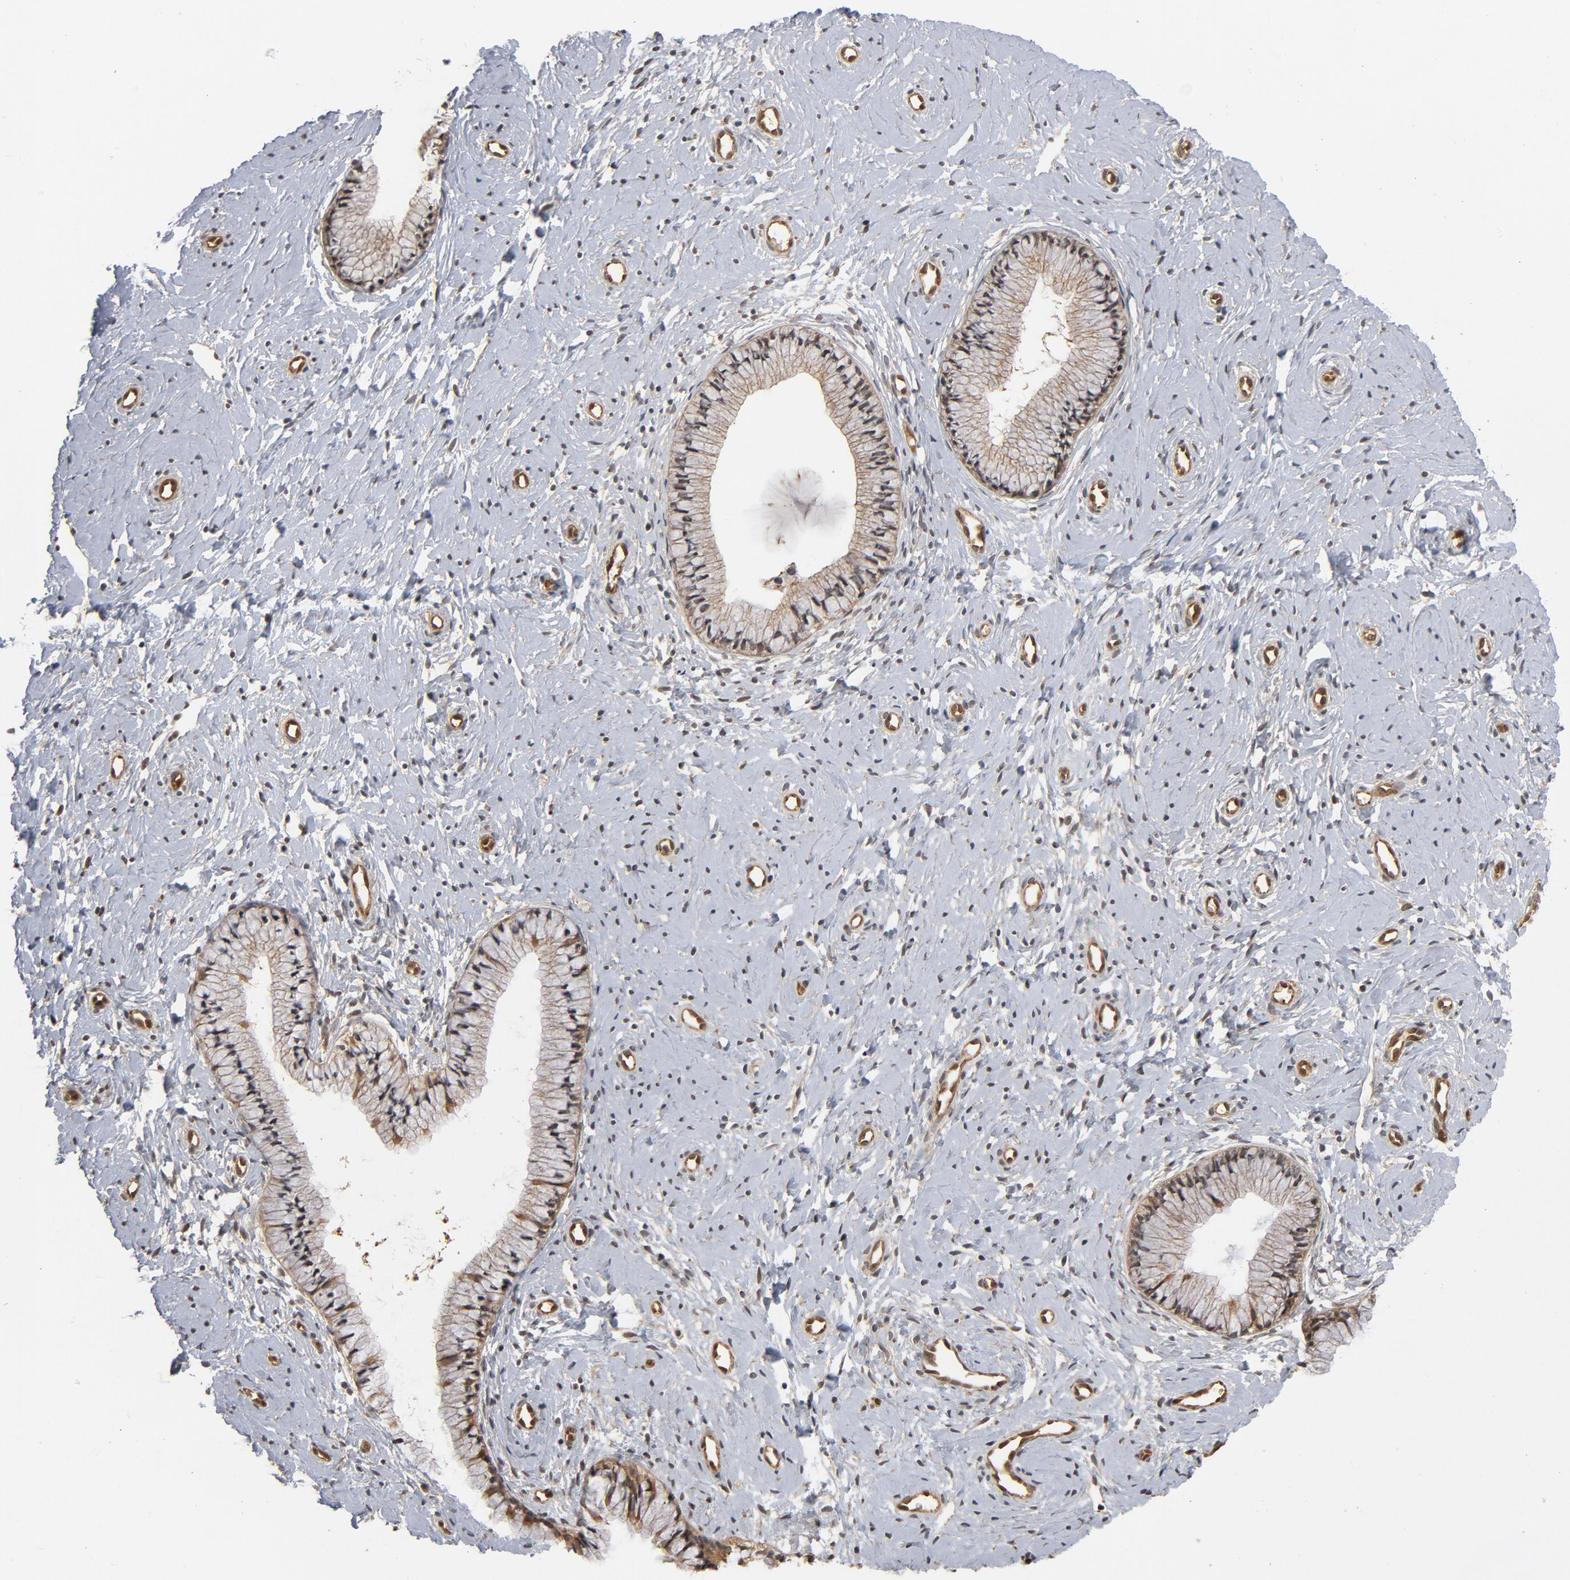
{"staining": {"intensity": "moderate", "quantity": ">75%", "location": "cytoplasmic/membranous"}, "tissue": "cervix", "cell_type": "Glandular cells", "image_type": "normal", "snomed": [{"axis": "morphology", "description": "Normal tissue, NOS"}, {"axis": "topography", "description": "Cervix"}], "caption": "This image shows unremarkable cervix stained with immunohistochemistry (IHC) to label a protein in brown. The cytoplasmic/membranous of glandular cells show moderate positivity for the protein. Nuclei are counter-stained blue.", "gene": "CDC37", "patient": {"sex": "female", "age": 46}}